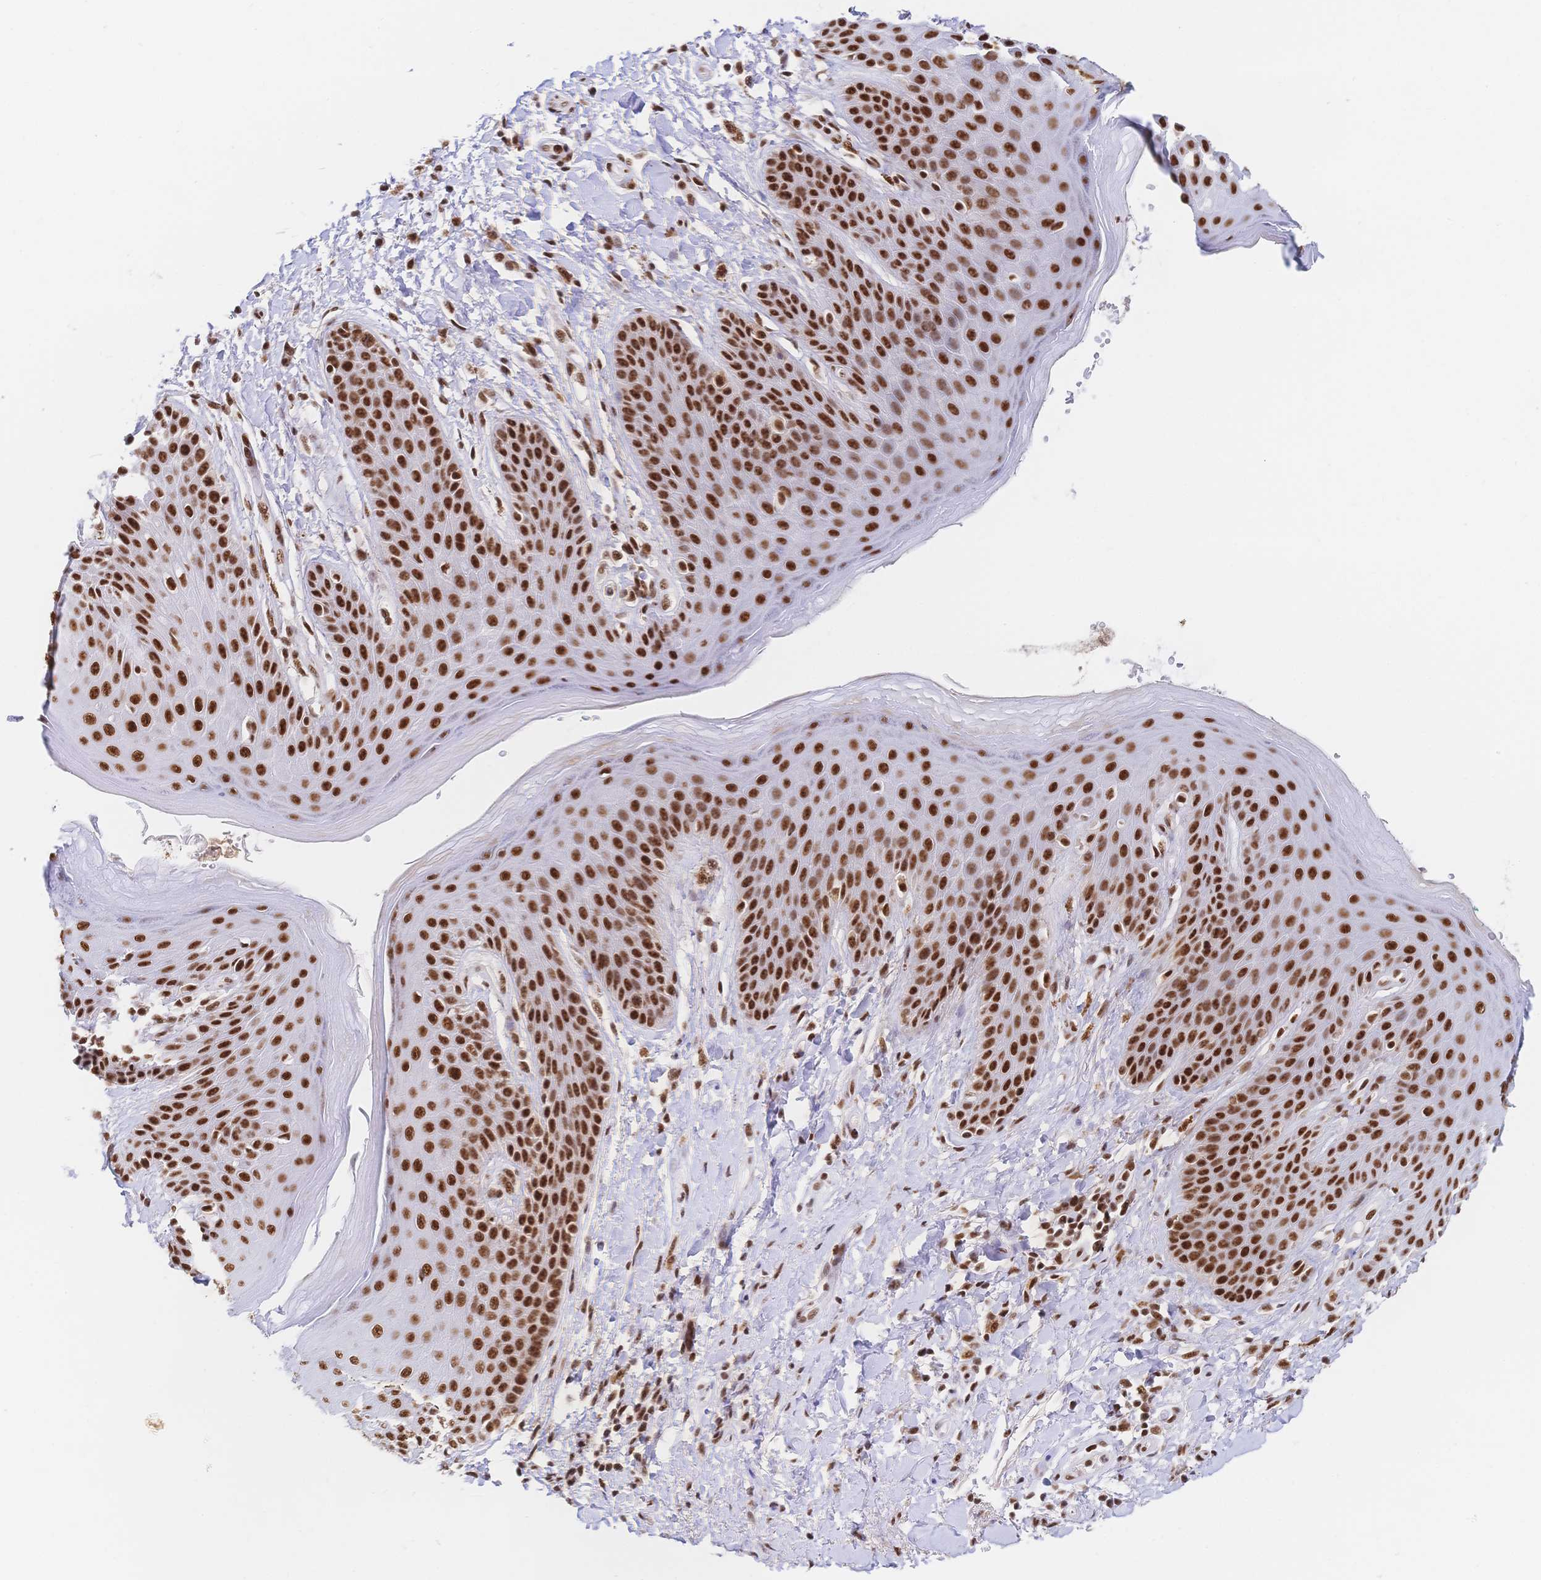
{"staining": {"intensity": "strong", "quantity": ">75%", "location": "nuclear"}, "tissue": "skin", "cell_type": "Epidermal cells", "image_type": "normal", "snomed": [{"axis": "morphology", "description": "Normal tissue, NOS"}, {"axis": "topography", "description": "Anal"}, {"axis": "topography", "description": "Peripheral nerve tissue"}], "caption": "DAB immunohistochemical staining of unremarkable skin displays strong nuclear protein expression in approximately >75% of epidermal cells. (DAB = brown stain, brightfield microscopy at high magnification).", "gene": "SRSF1", "patient": {"sex": "male", "age": 51}}